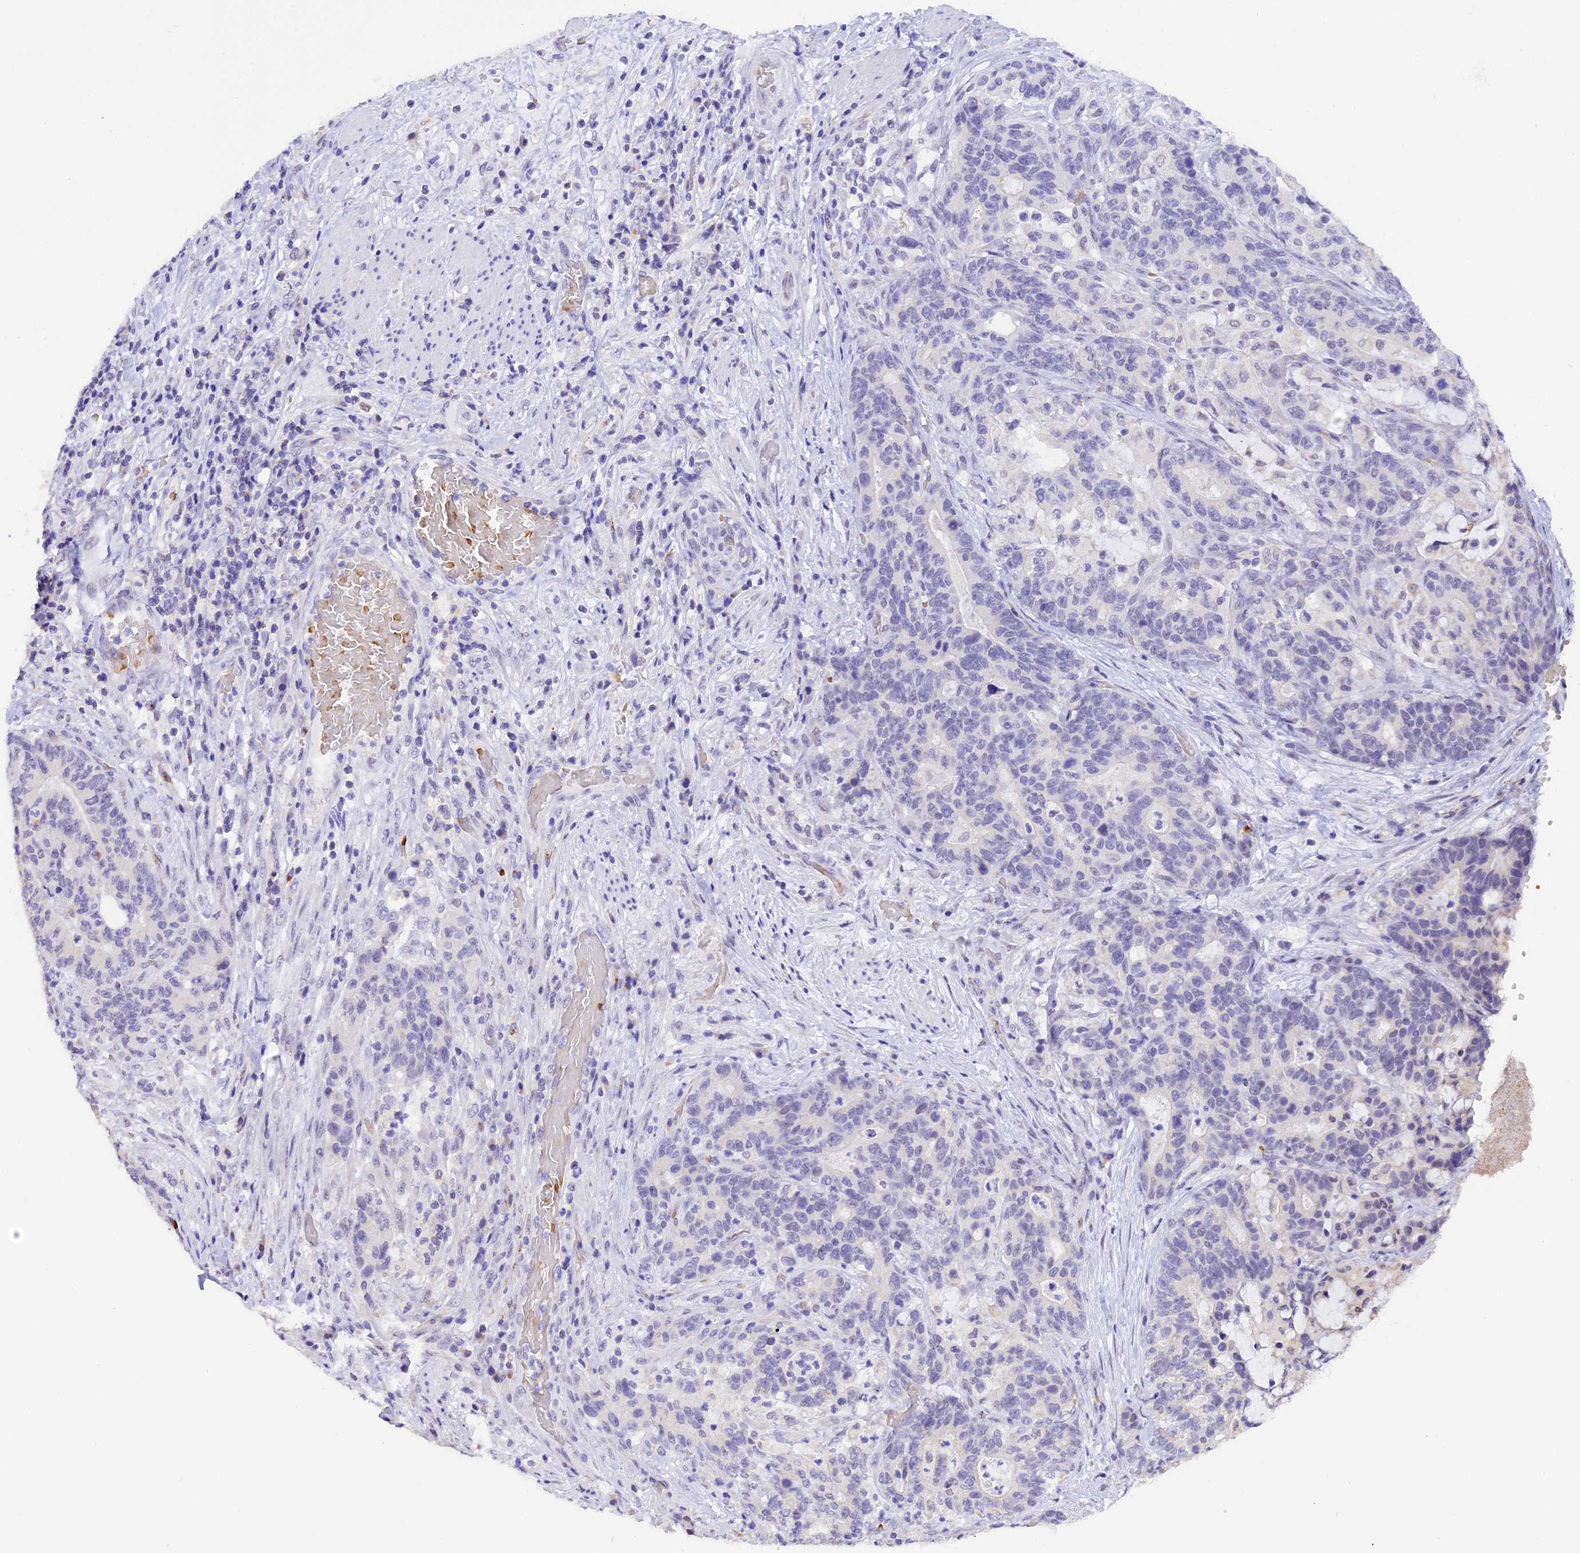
{"staining": {"intensity": "negative", "quantity": "none", "location": "none"}, "tissue": "stomach cancer", "cell_type": "Tumor cells", "image_type": "cancer", "snomed": [{"axis": "morphology", "description": "Normal tissue, NOS"}, {"axis": "morphology", "description": "Adenocarcinoma, NOS"}, {"axis": "topography", "description": "Stomach"}], "caption": "The image exhibits no significant positivity in tumor cells of stomach cancer (adenocarcinoma).", "gene": "AHSP", "patient": {"sex": "female", "age": 64}}